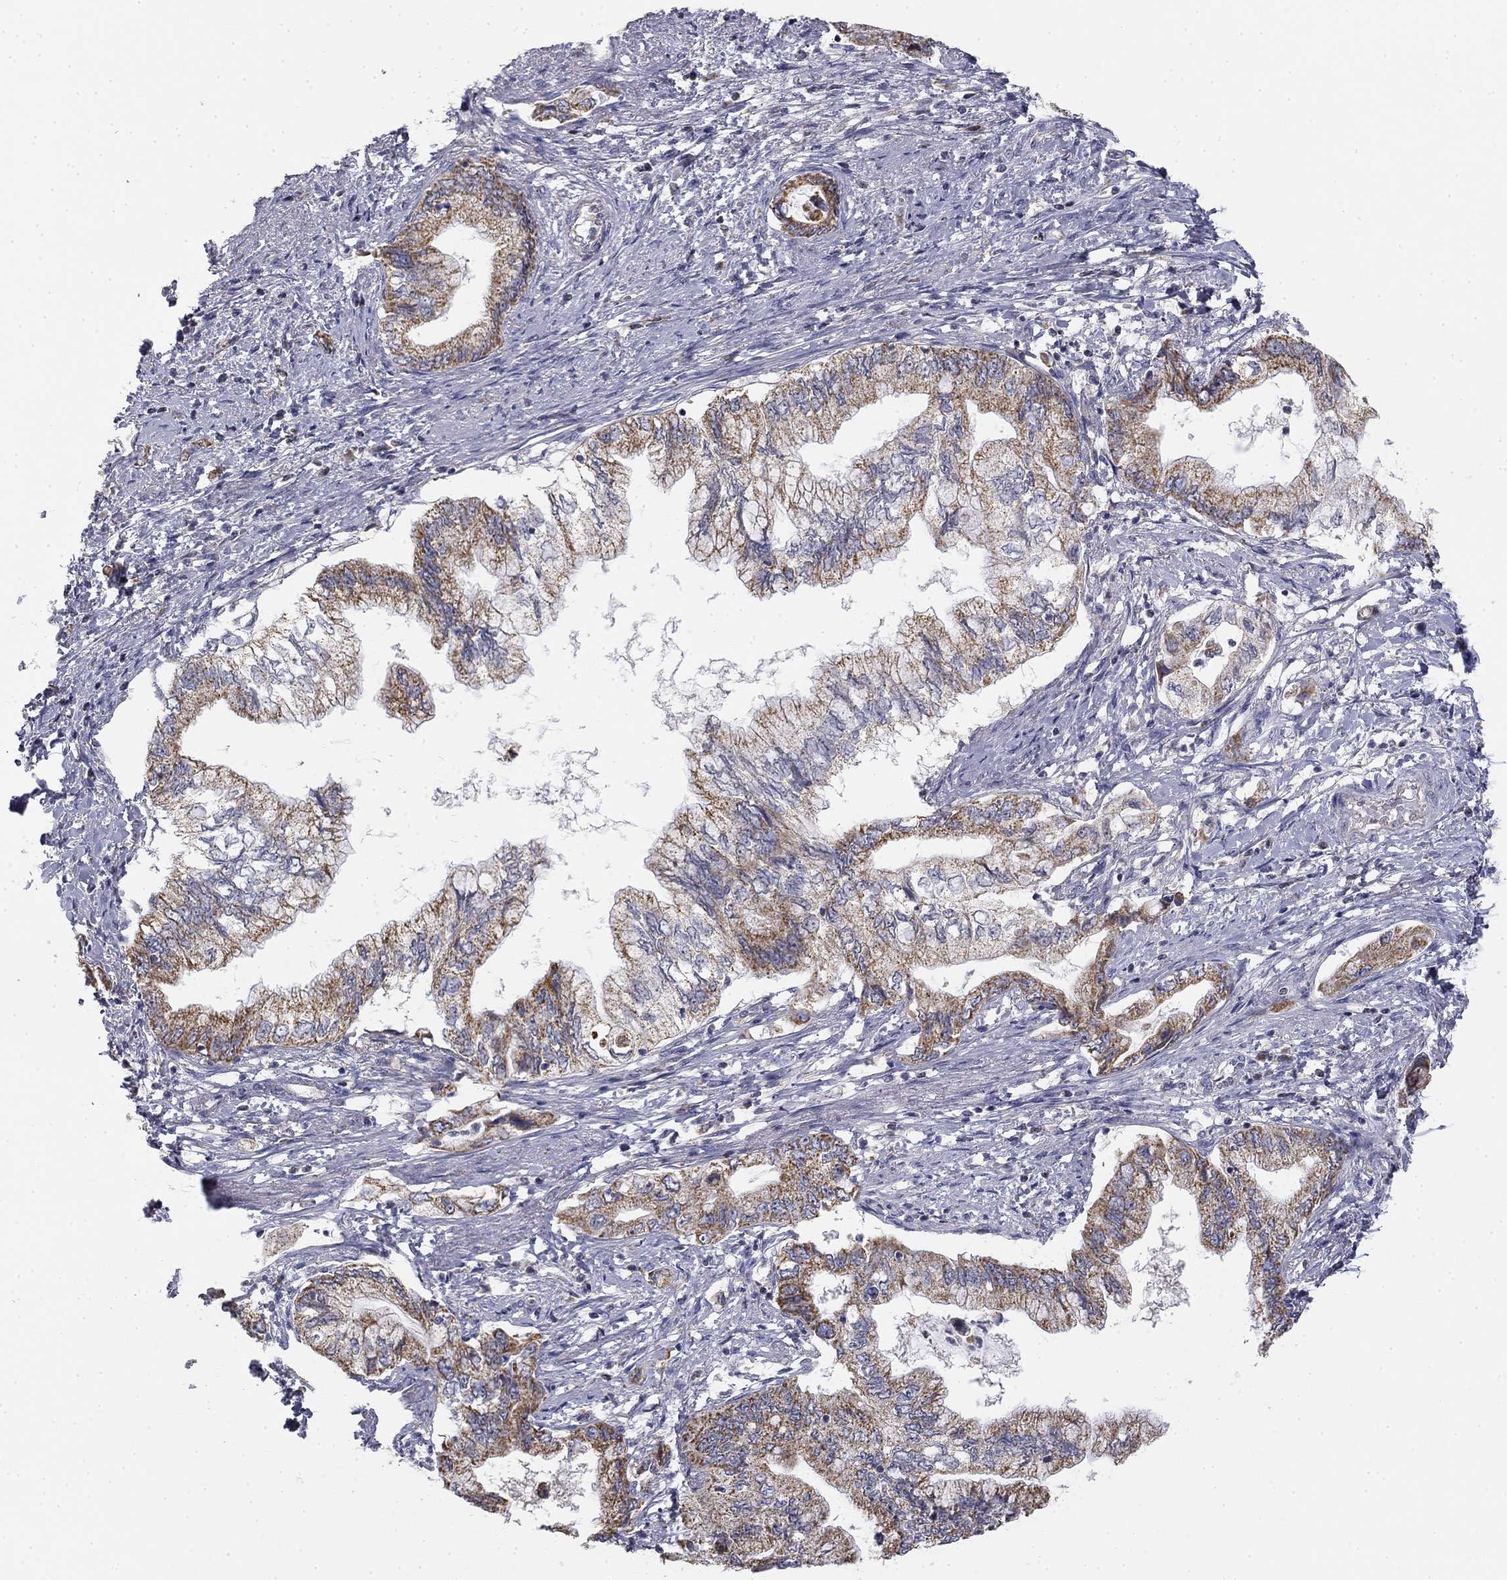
{"staining": {"intensity": "moderate", "quantity": "25%-75%", "location": "cytoplasmic/membranous"}, "tissue": "pancreatic cancer", "cell_type": "Tumor cells", "image_type": "cancer", "snomed": [{"axis": "morphology", "description": "Adenocarcinoma, NOS"}, {"axis": "topography", "description": "Pancreas"}], "caption": "Tumor cells show medium levels of moderate cytoplasmic/membranous expression in approximately 25%-75% of cells in adenocarcinoma (pancreatic).", "gene": "SLC2A9", "patient": {"sex": "female", "age": 73}}